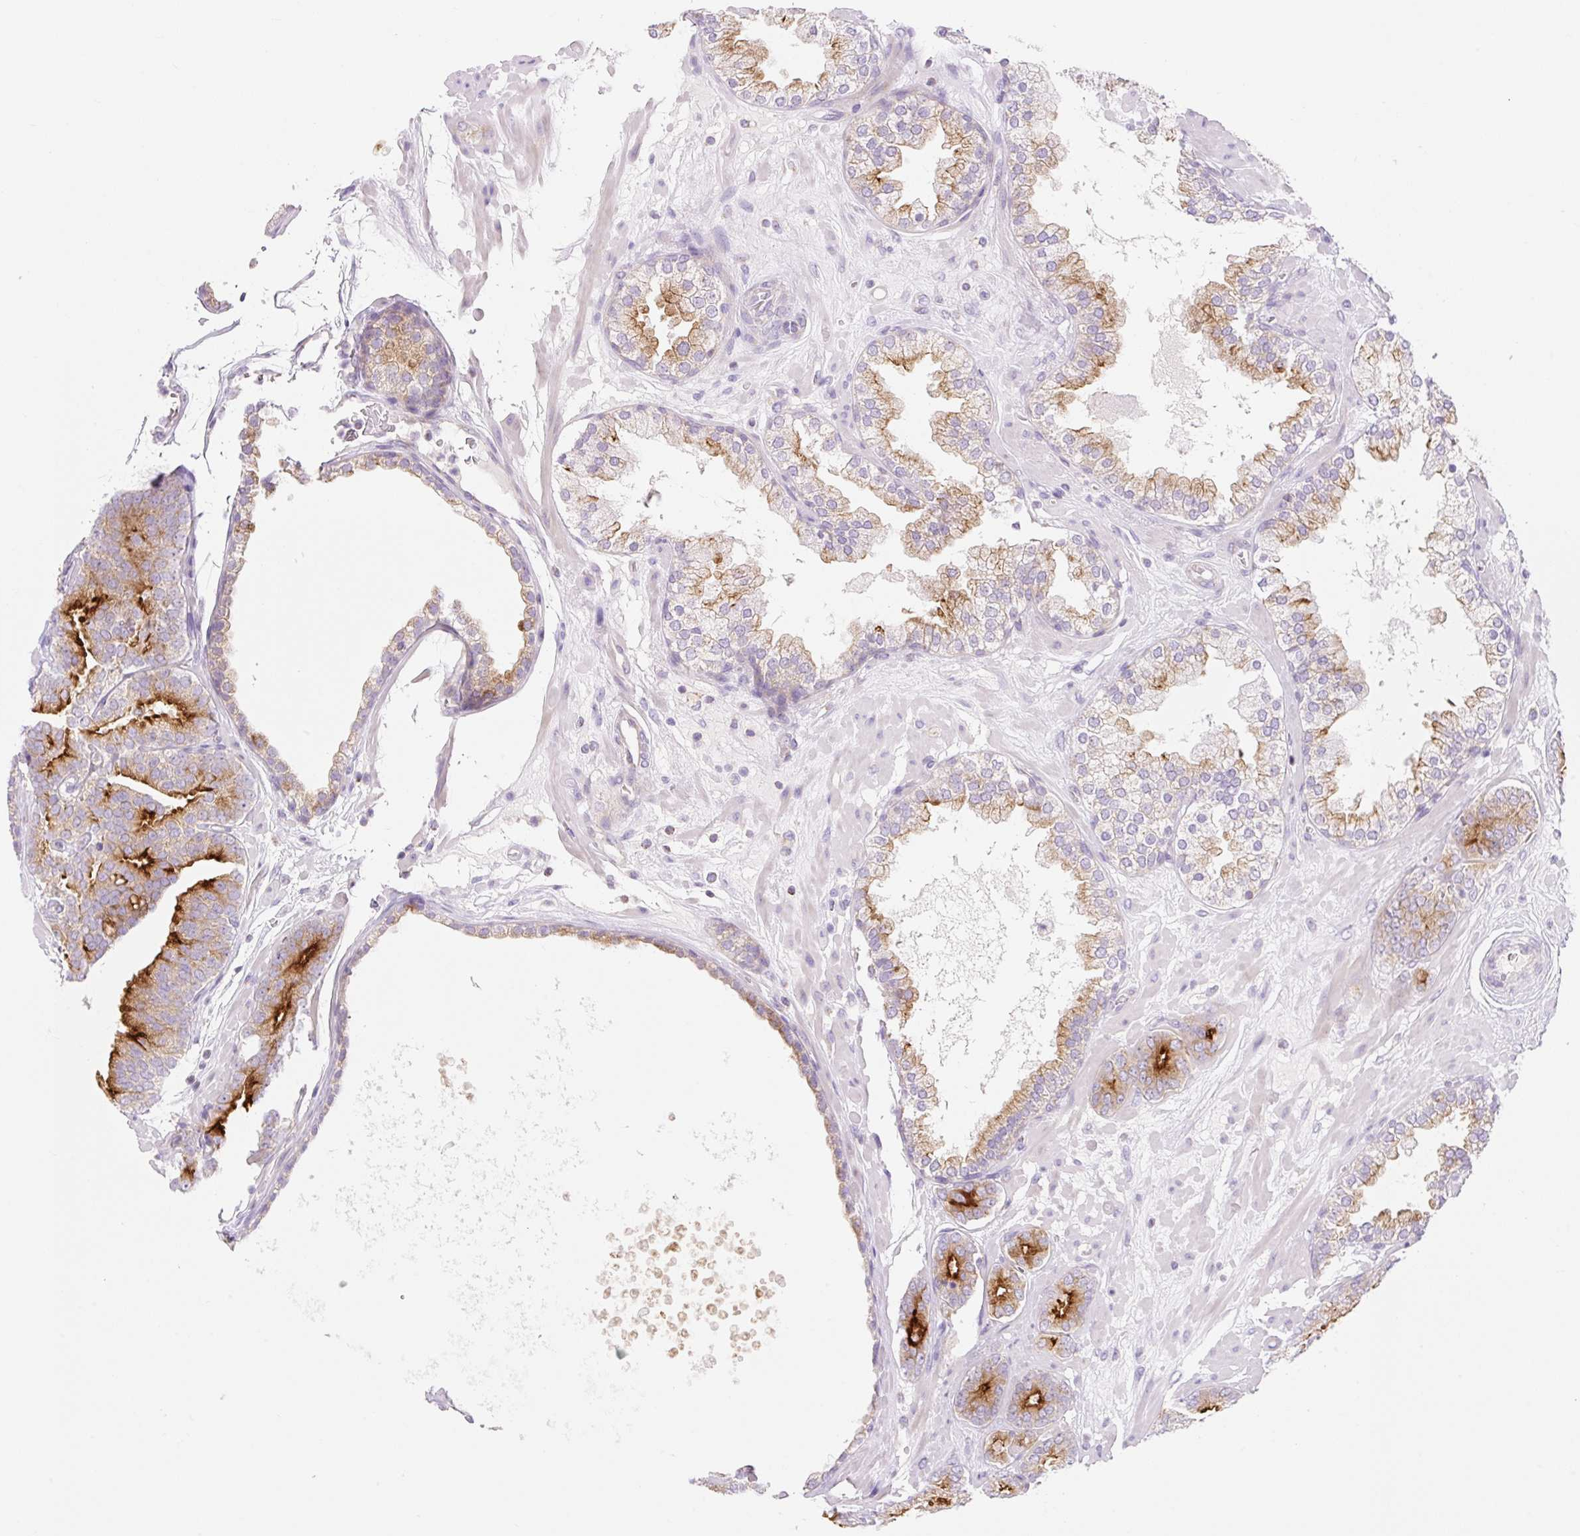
{"staining": {"intensity": "strong", "quantity": "25%-75%", "location": "cytoplasmic/membranous"}, "tissue": "prostate cancer", "cell_type": "Tumor cells", "image_type": "cancer", "snomed": [{"axis": "morphology", "description": "Adenocarcinoma, High grade"}, {"axis": "topography", "description": "Prostate"}], "caption": "Protein analysis of prostate cancer tissue reveals strong cytoplasmic/membranous expression in approximately 25%-75% of tumor cells.", "gene": "FOCAD", "patient": {"sex": "male", "age": 66}}